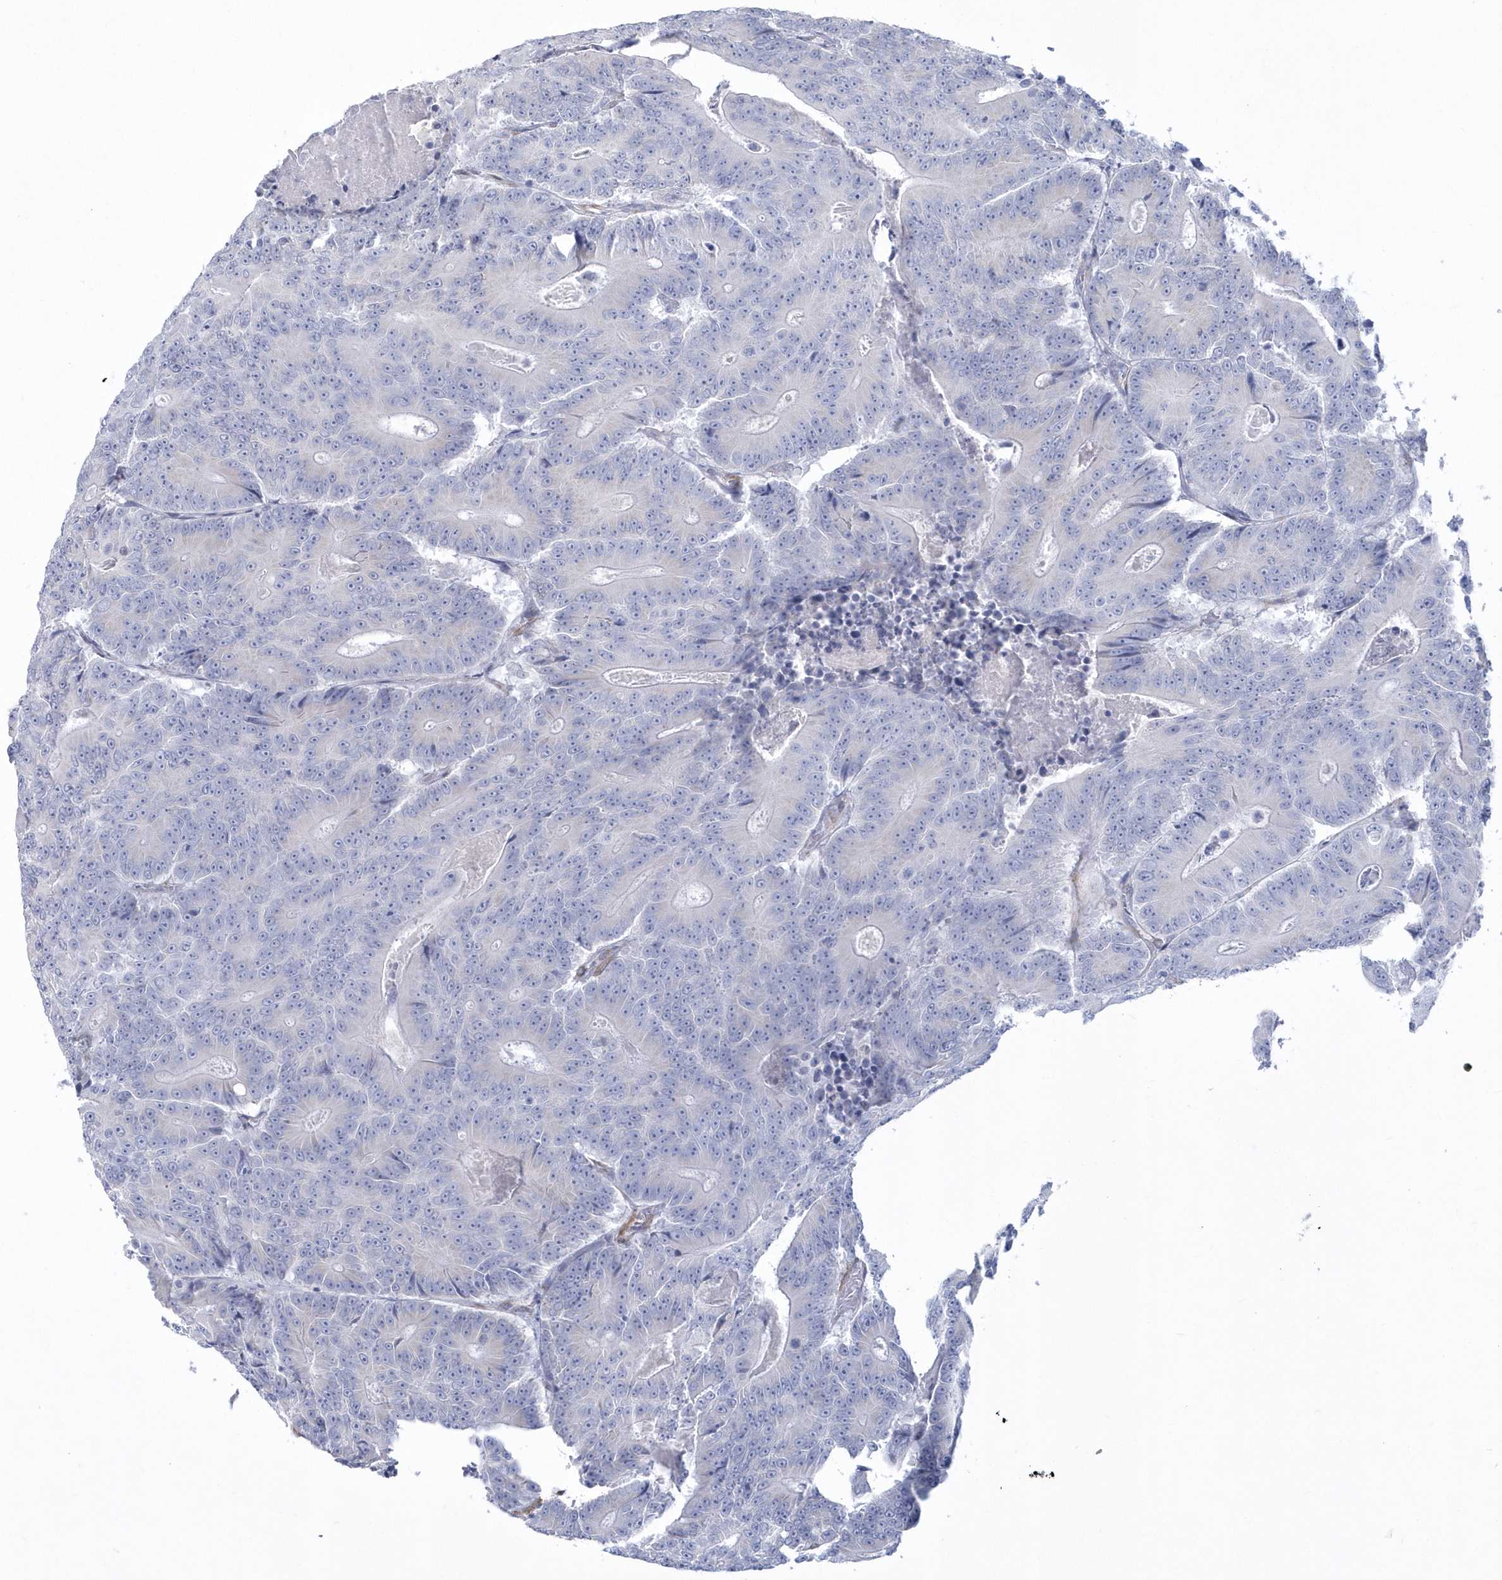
{"staining": {"intensity": "negative", "quantity": "none", "location": "none"}, "tissue": "colorectal cancer", "cell_type": "Tumor cells", "image_type": "cancer", "snomed": [{"axis": "morphology", "description": "Adenocarcinoma, NOS"}, {"axis": "topography", "description": "Colon"}], "caption": "Colorectal adenocarcinoma stained for a protein using immunohistochemistry shows no positivity tumor cells.", "gene": "WDR27", "patient": {"sex": "male", "age": 83}}